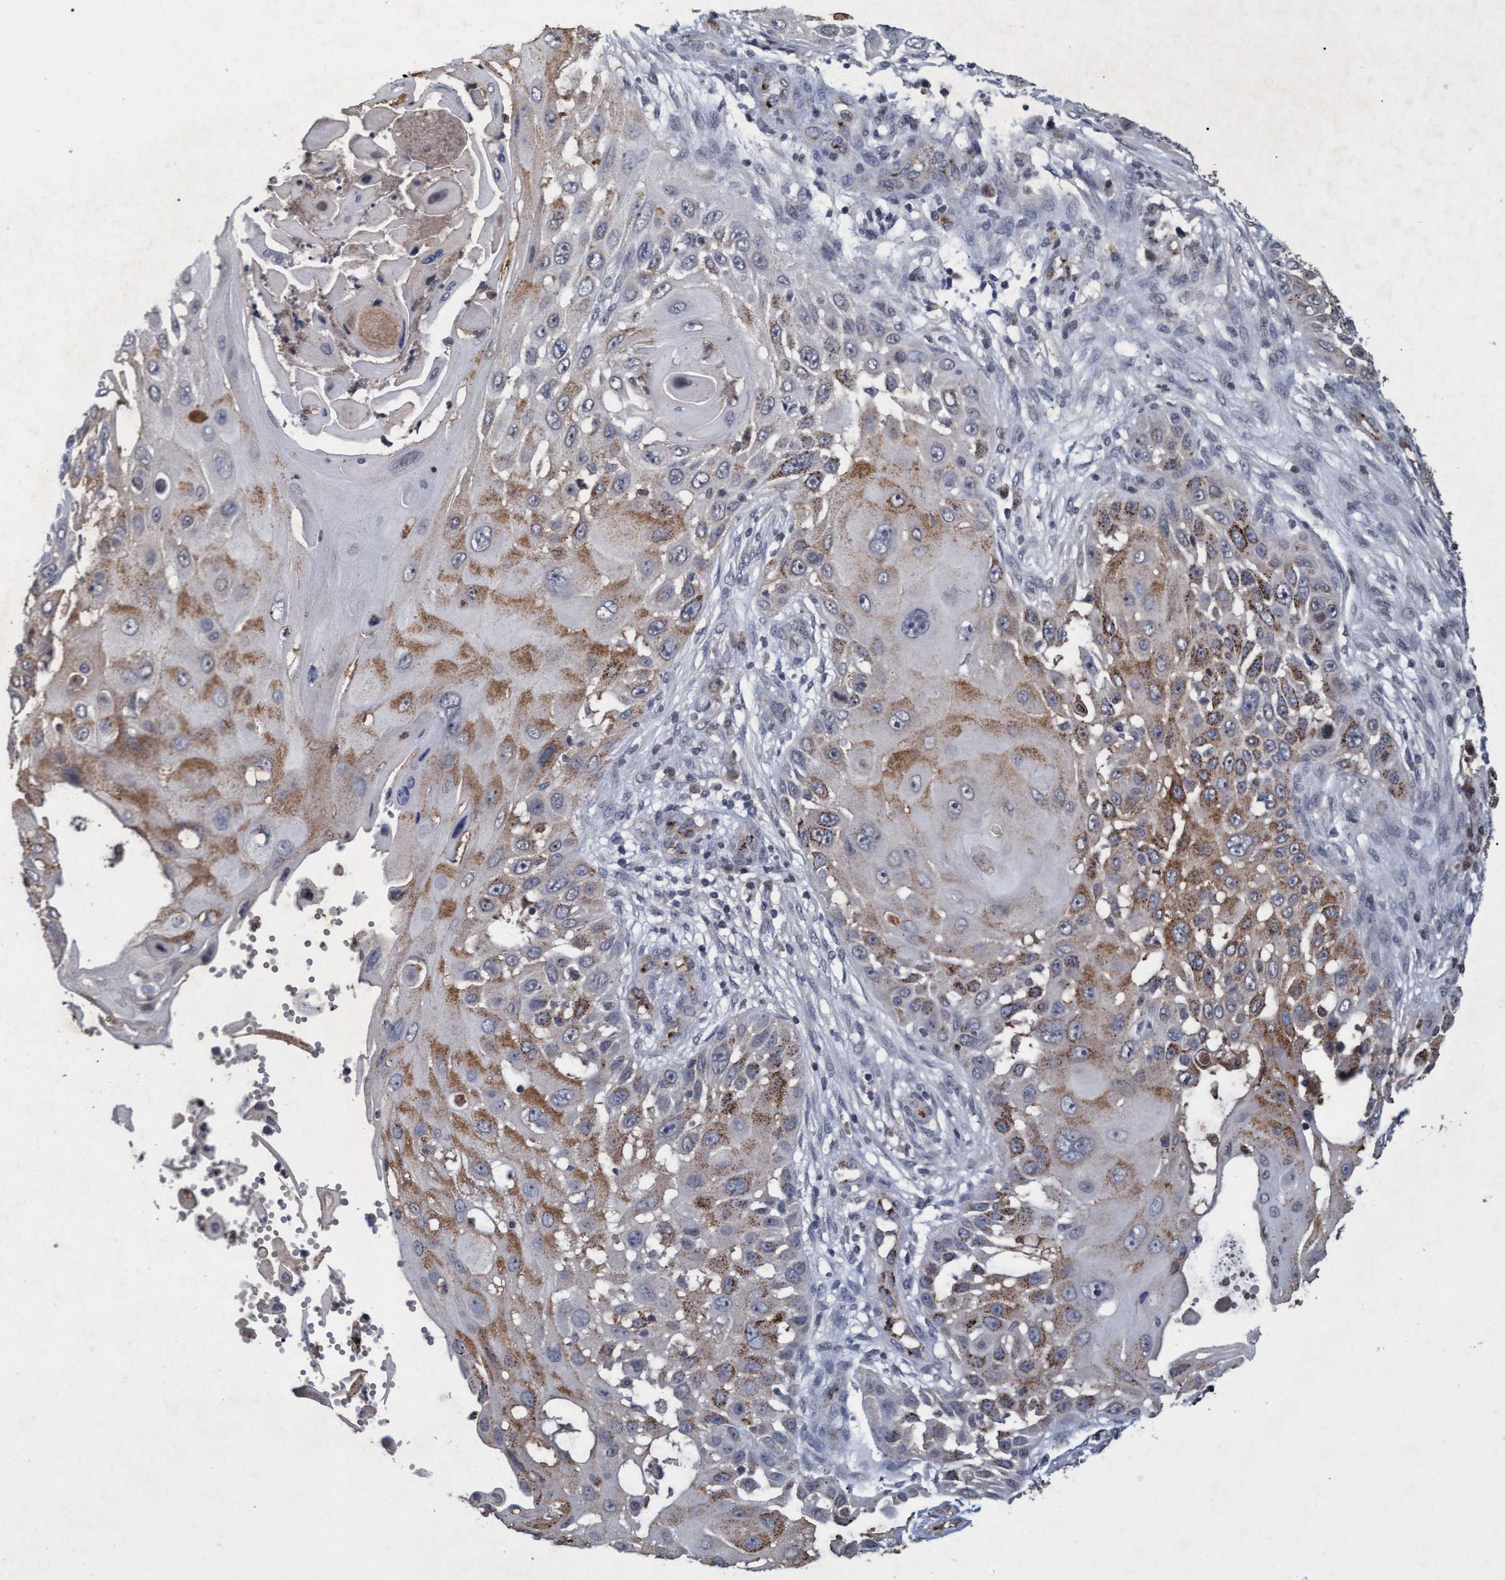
{"staining": {"intensity": "moderate", "quantity": "<25%", "location": "cytoplasmic/membranous"}, "tissue": "skin cancer", "cell_type": "Tumor cells", "image_type": "cancer", "snomed": [{"axis": "morphology", "description": "Squamous cell carcinoma, NOS"}, {"axis": "topography", "description": "Skin"}], "caption": "Moderate cytoplasmic/membranous positivity is seen in about <25% of tumor cells in squamous cell carcinoma (skin). Nuclei are stained in blue.", "gene": "GALC", "patient": {"sex": "female", "age": 44}}